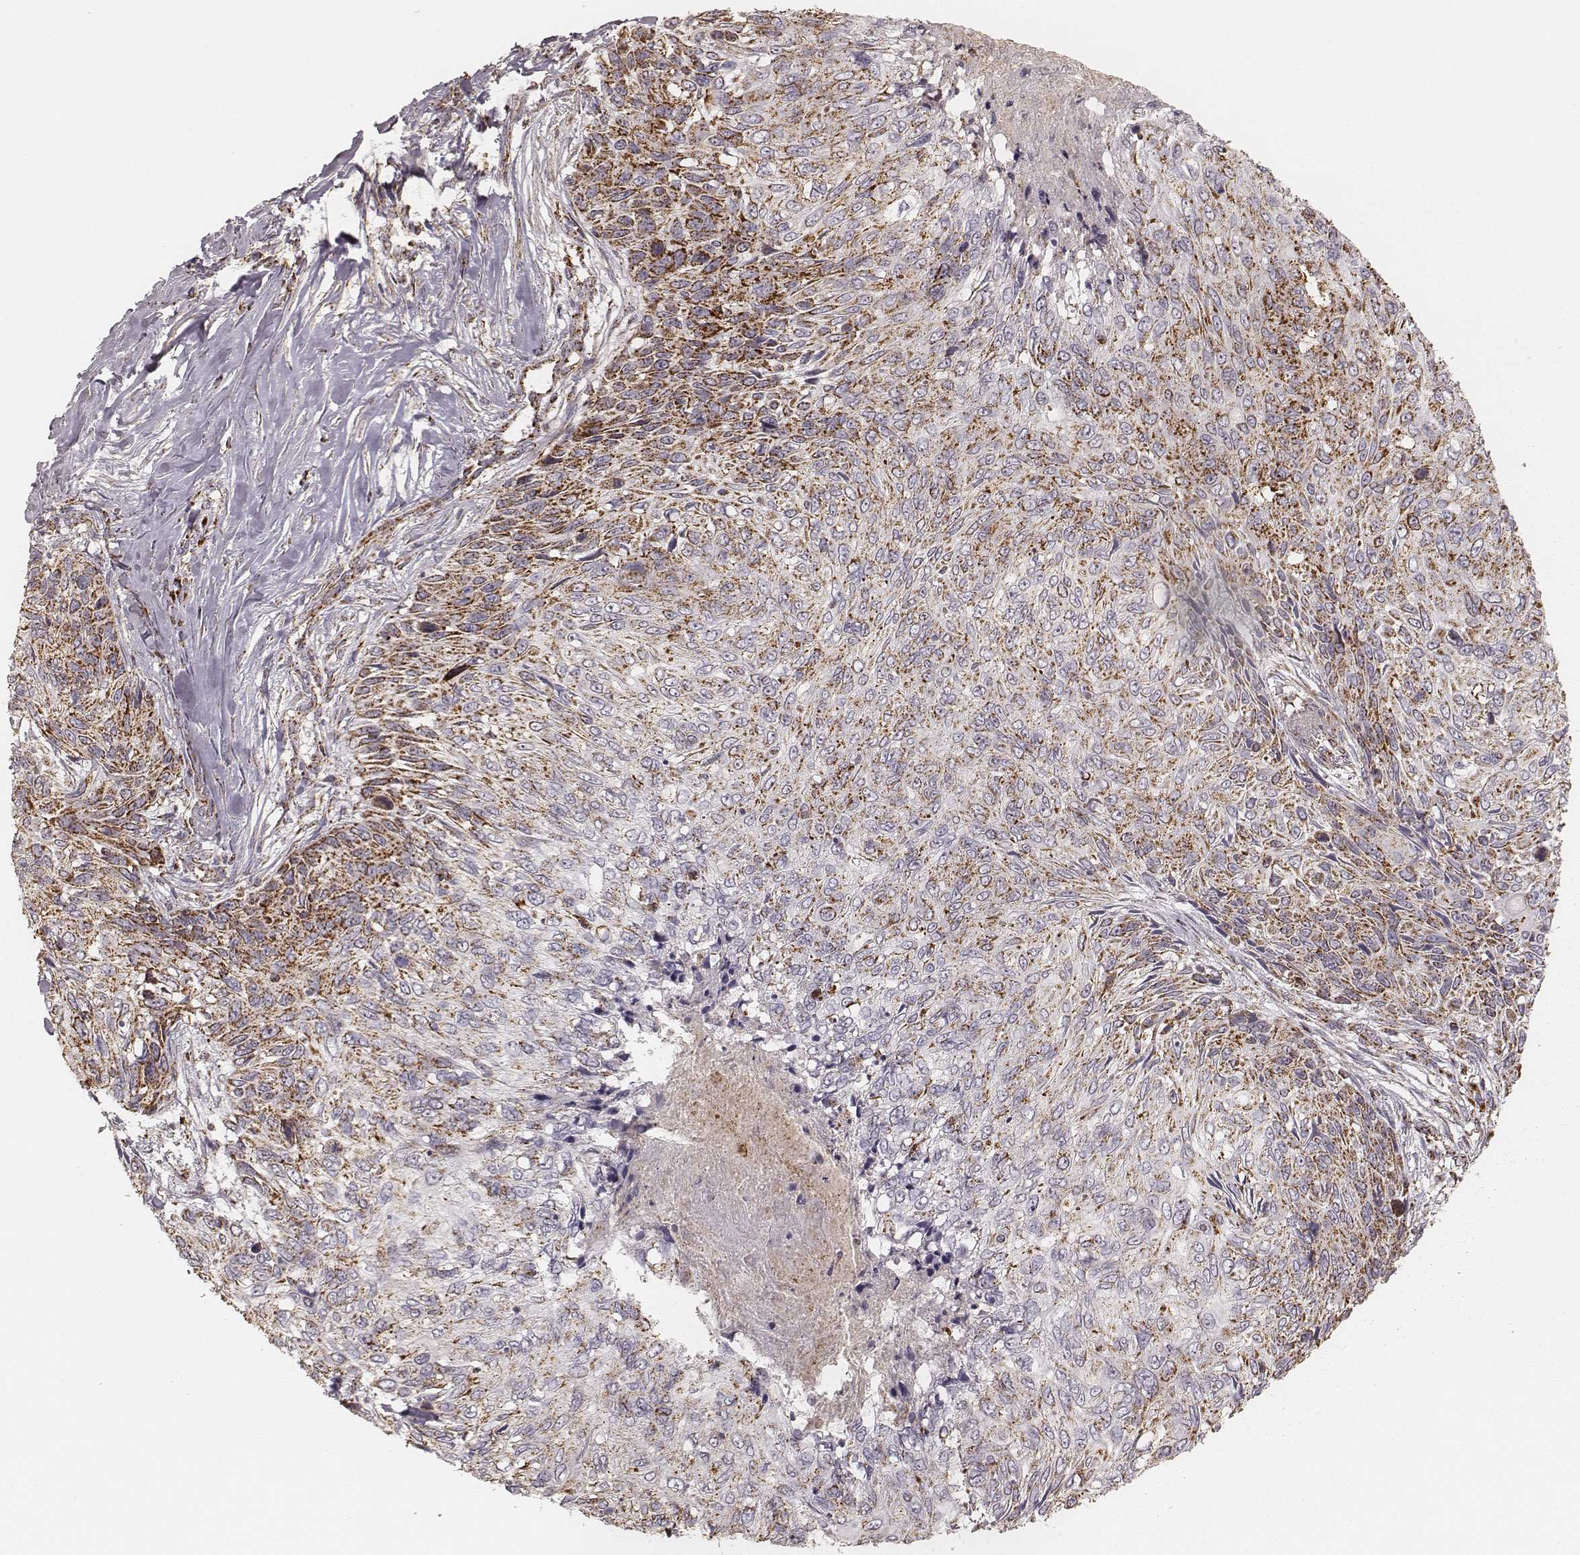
{"staining": {"intensity": "strong", "quantity": ">75%", "location": "cytoplasmic/membranous"}, "tissue": "skin cancer", "cell_type": "Tumor cells", "image_type": "cancer", "snomed": [{"axis": "morphology", "description": "Squamous cell carcinoma, NOS"}, {"axis": "topography", "description": "Skin"}], "caption": "Immunohistochemical staining of skin cancer (squamous cell carcinoma) displays strong cytoplasmic/membranous protein expression in about >75% of tumor cells.", "gene": "CS", "patient": {"sex": "male", "age": 92}}